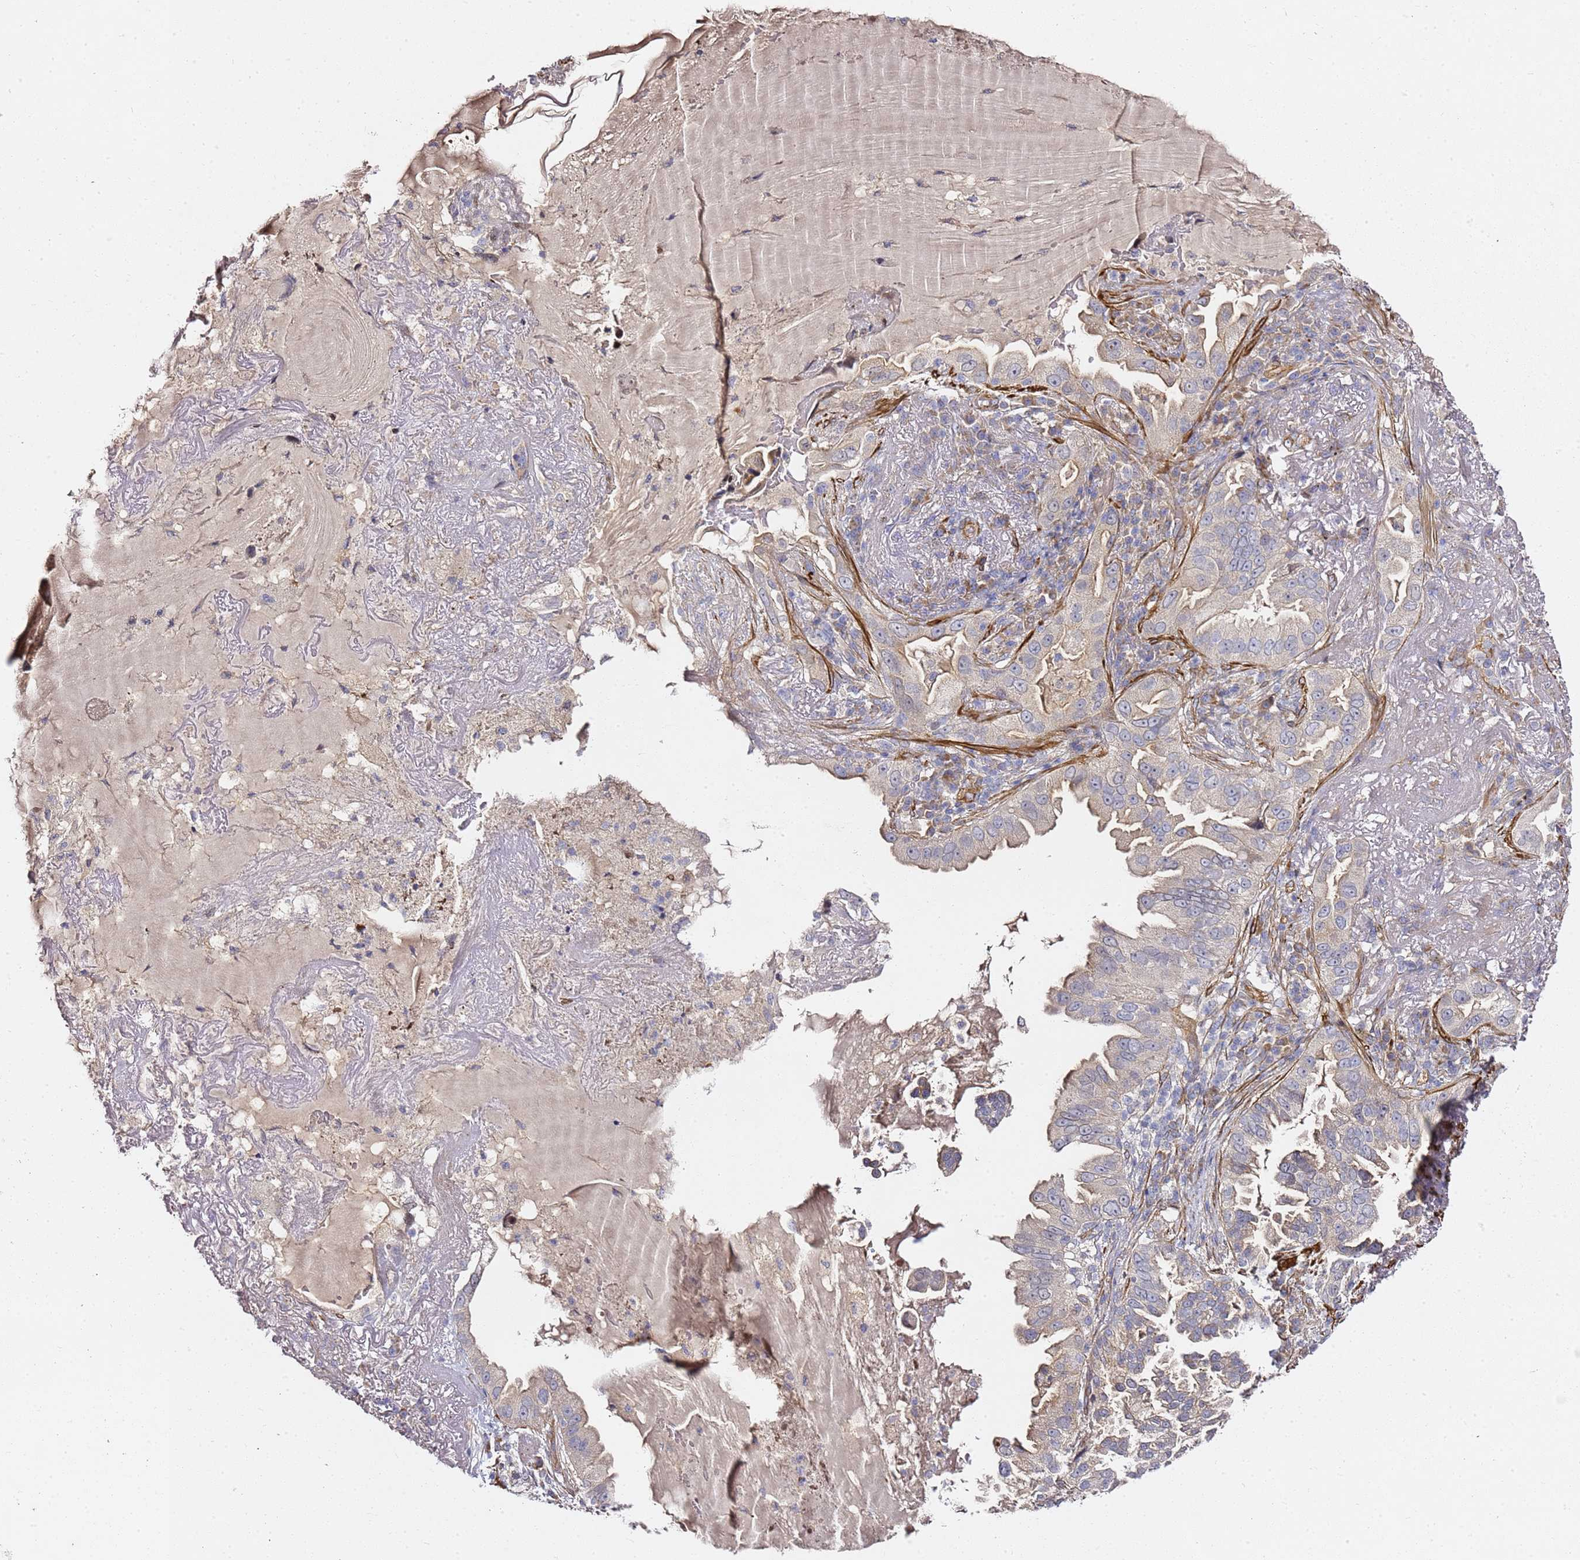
{"staining": {"intensity": "negative", "quantity": "none", "location": "none"}, "tissue": "lung cancer", "cell_type": "Tumor cells", "image_type": "cancer", "snomed": [{"axis": "morphology", "description": "Adenocarcinoma, NOS"}, {"axis": "topography", "description": "Lung"}], "caption": "Histopathology image shows no protein staining in tumor cells of lung adenocarcinoma tissue.", "gene": "EPS8L1", "patient": {"sex": "female", "age": 69}}